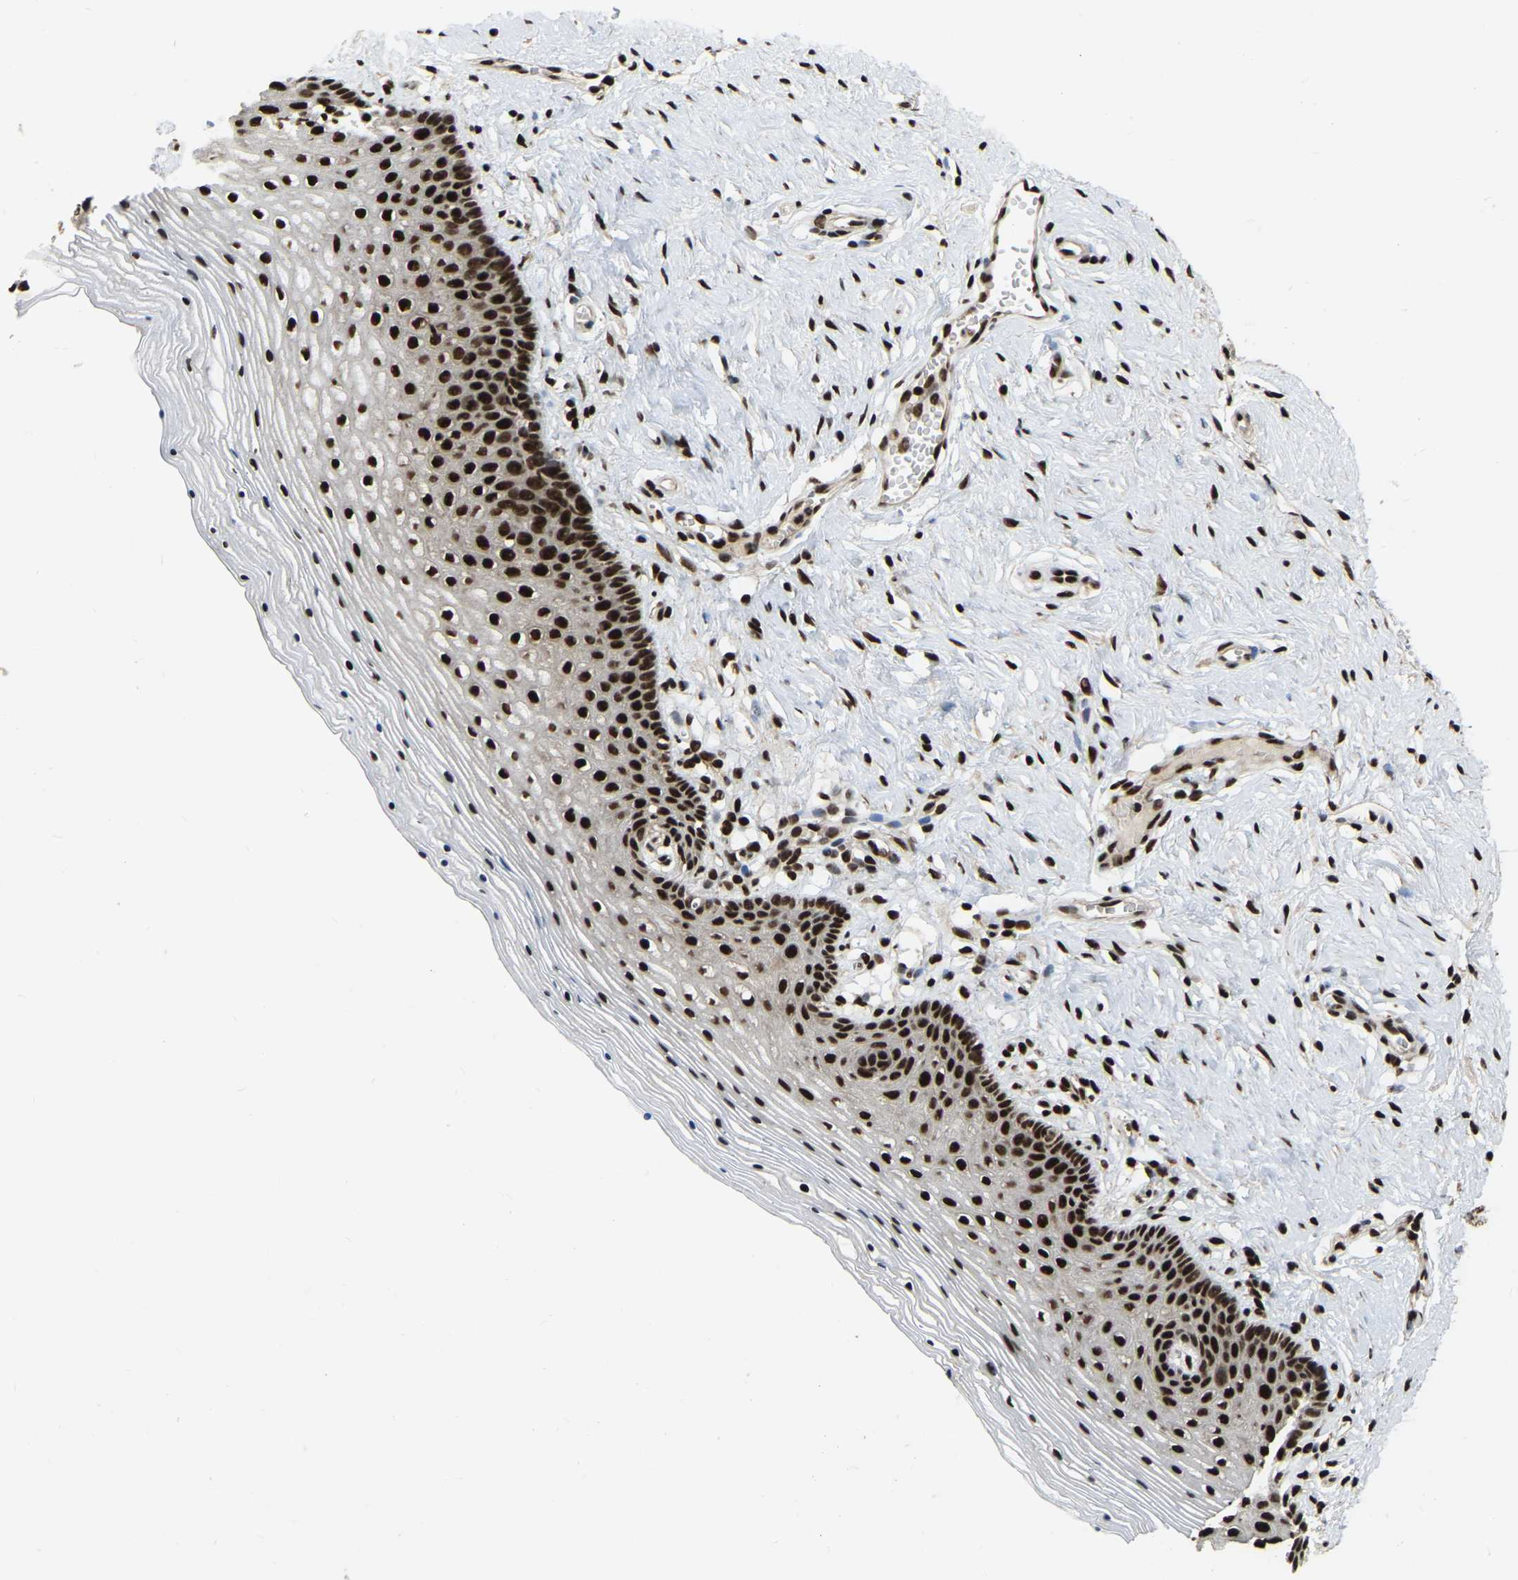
{"staining": {"intensity": "strong", "quantity": ">75%", "location": "nuclear"}, "tissue": "vagina", "cell_type": "Squamous epithelial cells", "image_type": "normal", "snomed": [{"axis": "morphology", "description": "Normal tissue, NOS"}, {"axis": "topography", "description": "Vagina"}], "caption": "About >75% of squamous epithelial cells in benign vagina display strong nuclear protein staining as visualized by brown immunohistochemical staining.", "gene": "TBL1XR1", "patient": {"sex": "female", "age": 32}}